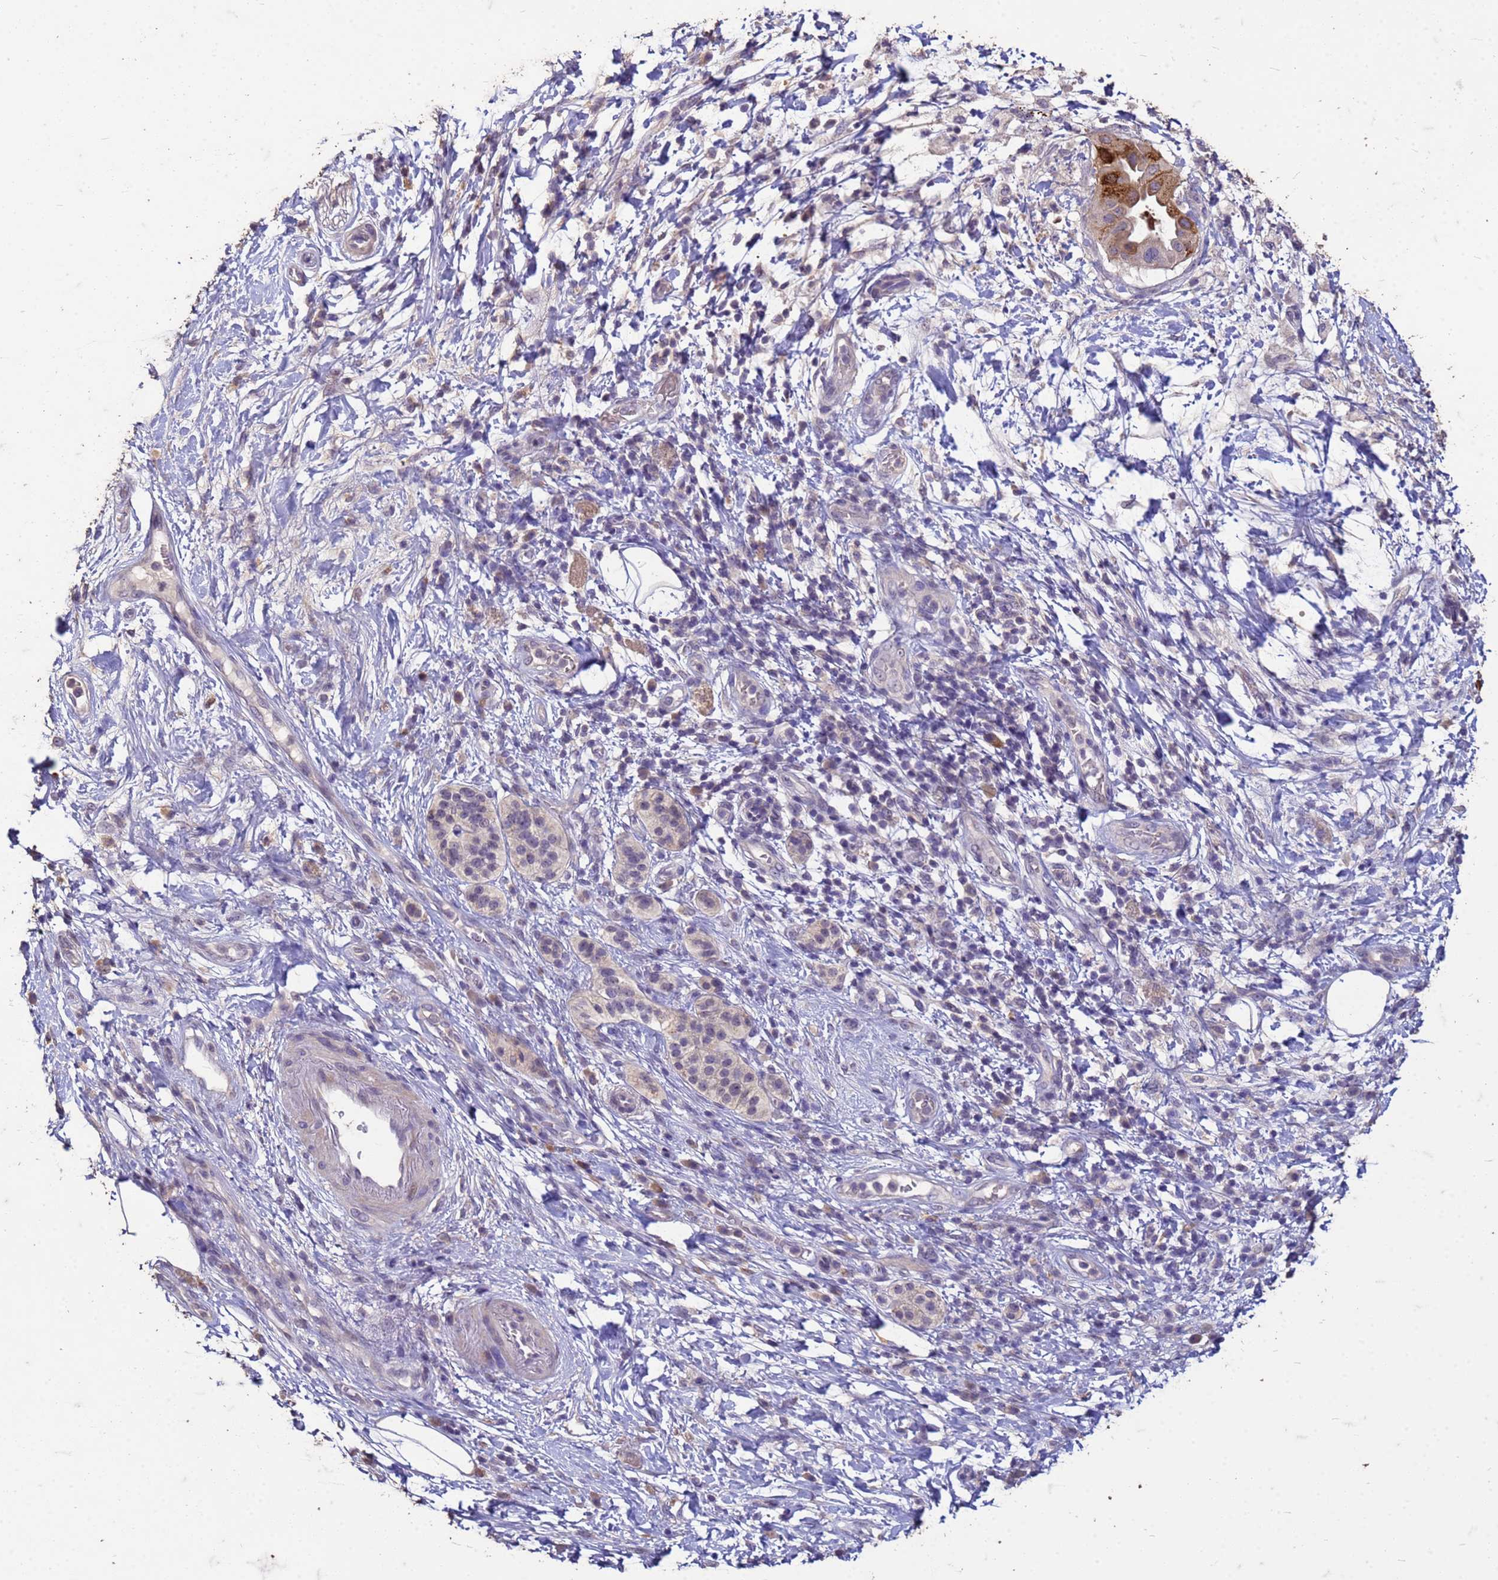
{"staining": {"intensity": "strong", "quantity": "<25%", "location": "cytoplasmic/membranous"}, "tissue": "pancreatic cancer", "cell_type": "Tumor cells", "image_type": "cancer", "snomed": [{"axis": "morphology", "description": "Adenocarcinoma, NOS"}, {"axis": "topography", "description": "Pancreas"}], "caption": "Human pancreatic cancer stained for a protein (brown) demonstrates strong cytoplasmic/membranous positive staining in approximately <25% of tumor cells.", "gene": "FAM184B", "patient": {"sex": "male", "age": 68}}